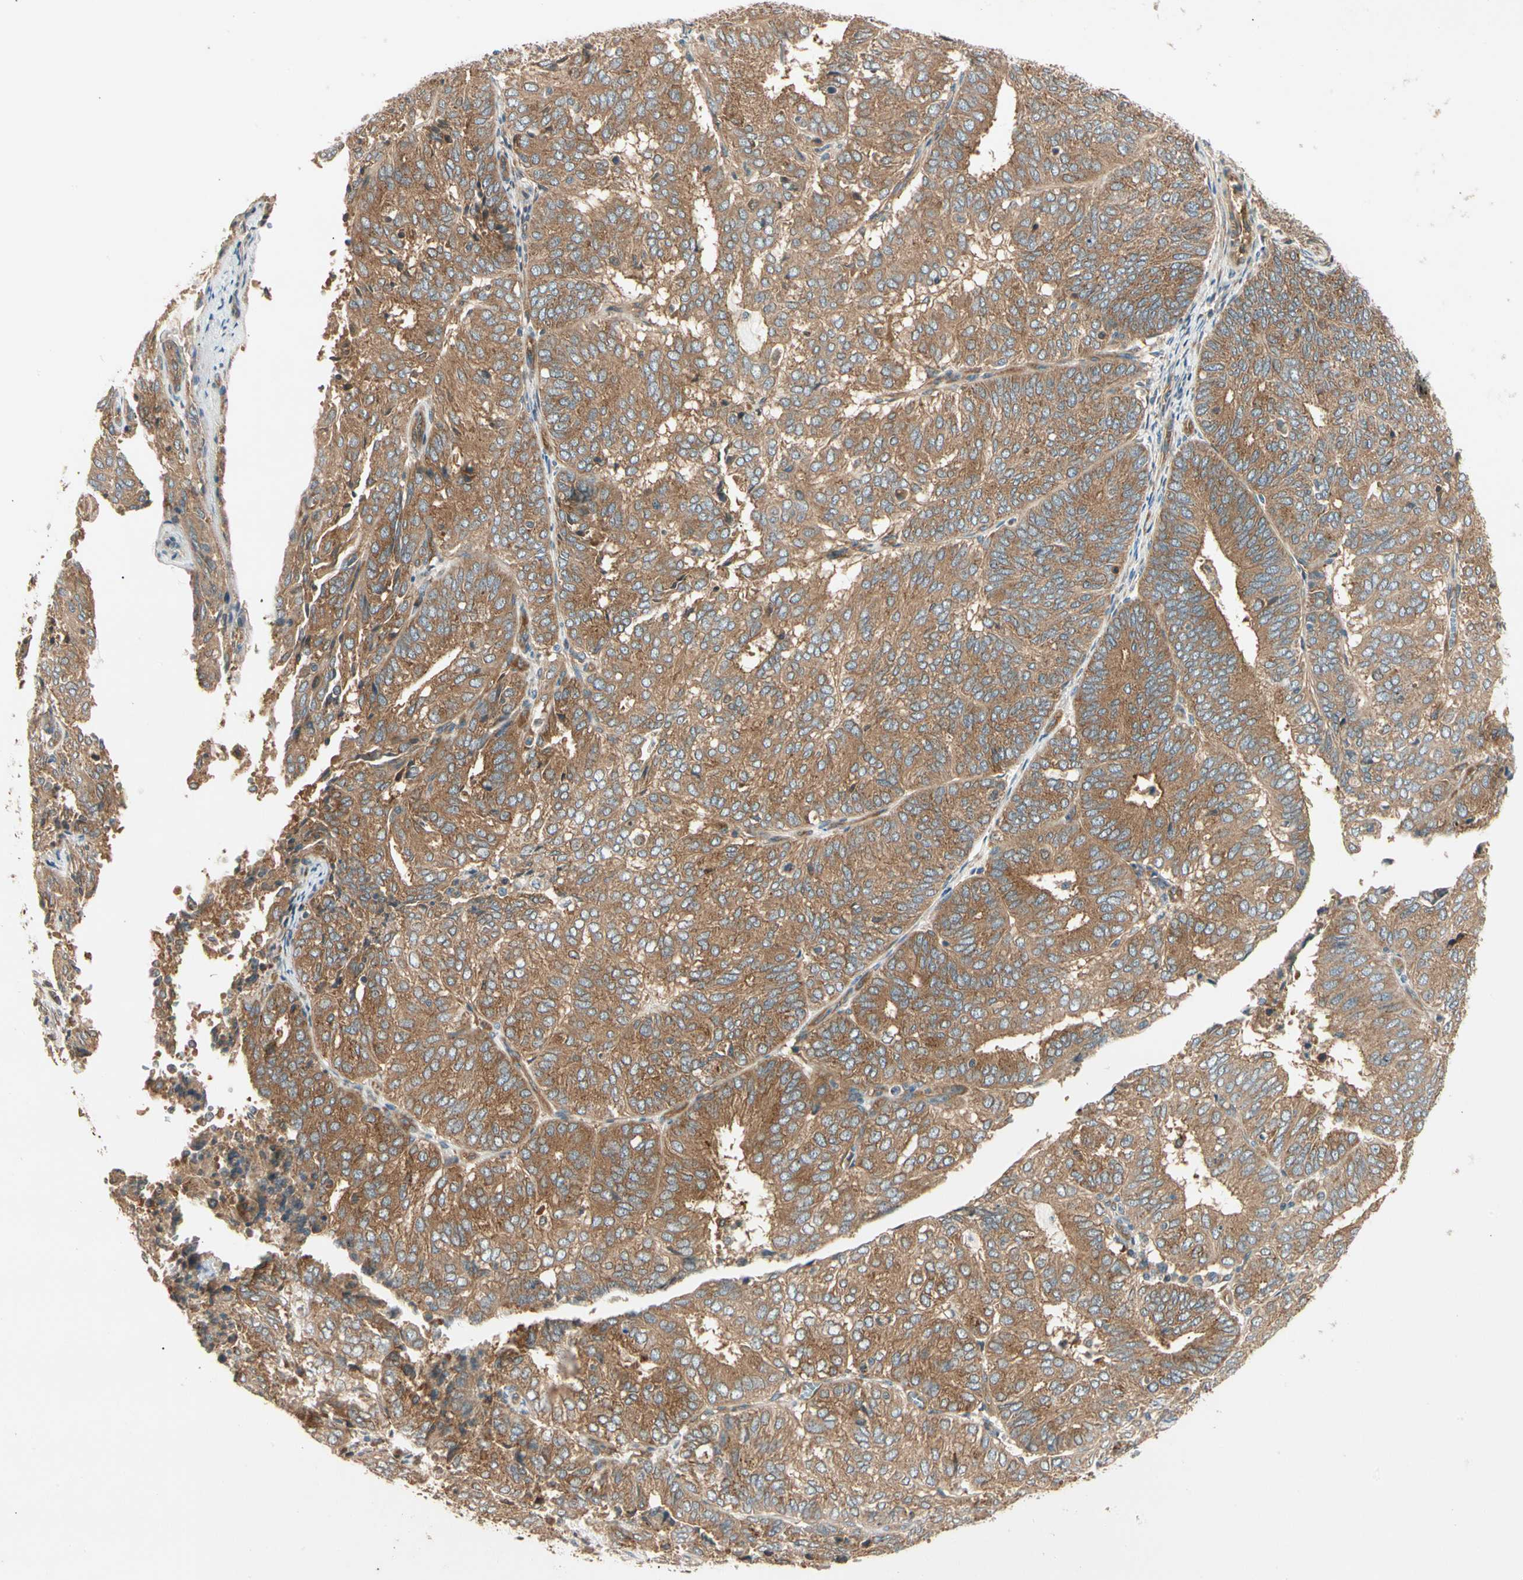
{"staining": {"intensity": "moderate", "quantity": ">75%", "location": "cytoplasmic/membranous"}, "tissue": "endometrial cancer", "cell_type": "Tumor cells", "image_type": "cancer", "snomed": [{"axis": "morphology", "description": "Adenocarcinoma, NOS"}, {"axis": "topography", "description": "Uterus"}], "caption": "The micrograph shows immunohistochemical staining of endometrial adenocarcinoma. There is moderate cytoplasmic/membranous positivity is appreciated in about >75% of tumor cells.", "gene": "ROCK2", "patient": {"sex": "female", "age": 60}}